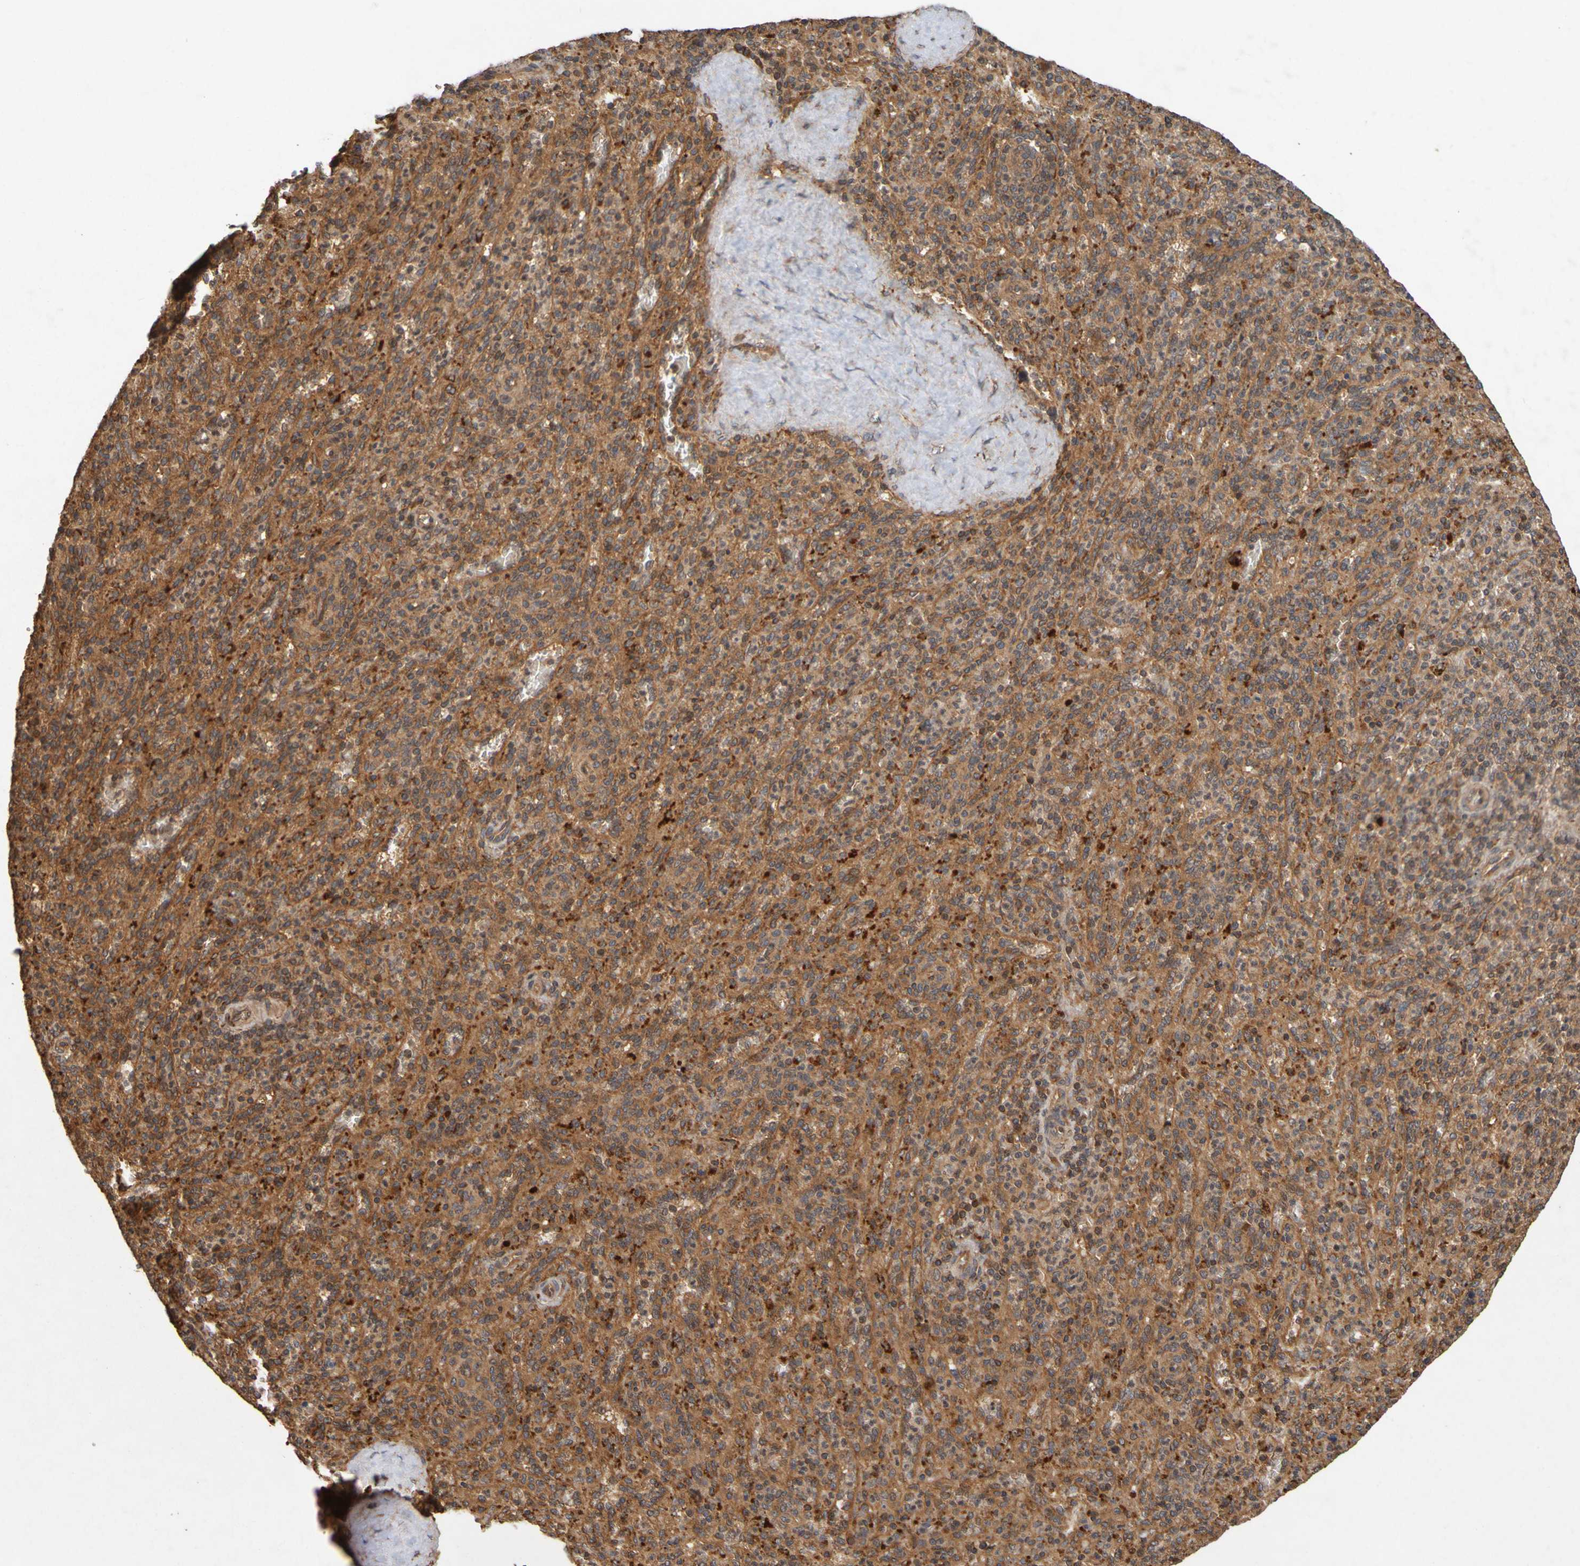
{"staining": {"intensity": "strong", "quantity": "25%-75%", "location": "cytoplasmic/membranous"}, "tissue": "spleen", "cell_type": "Cells in red pulp", "image_type": "normal", "snomed": [{"axis": "morphology", "description": "Normal tissue, NOS"}, {"axis": "topography", "description": "Spleen"}], "caption": "Immunohistochemistry (DAB (3,3'-diaminobenzidine)) staining of normal spleen reveals strong cytoplasmic/membranous protein expression in about 25%-75% of cells in red pulp.", "gene": "OCRL", "patient": {"sex": "male", "age": 36}}